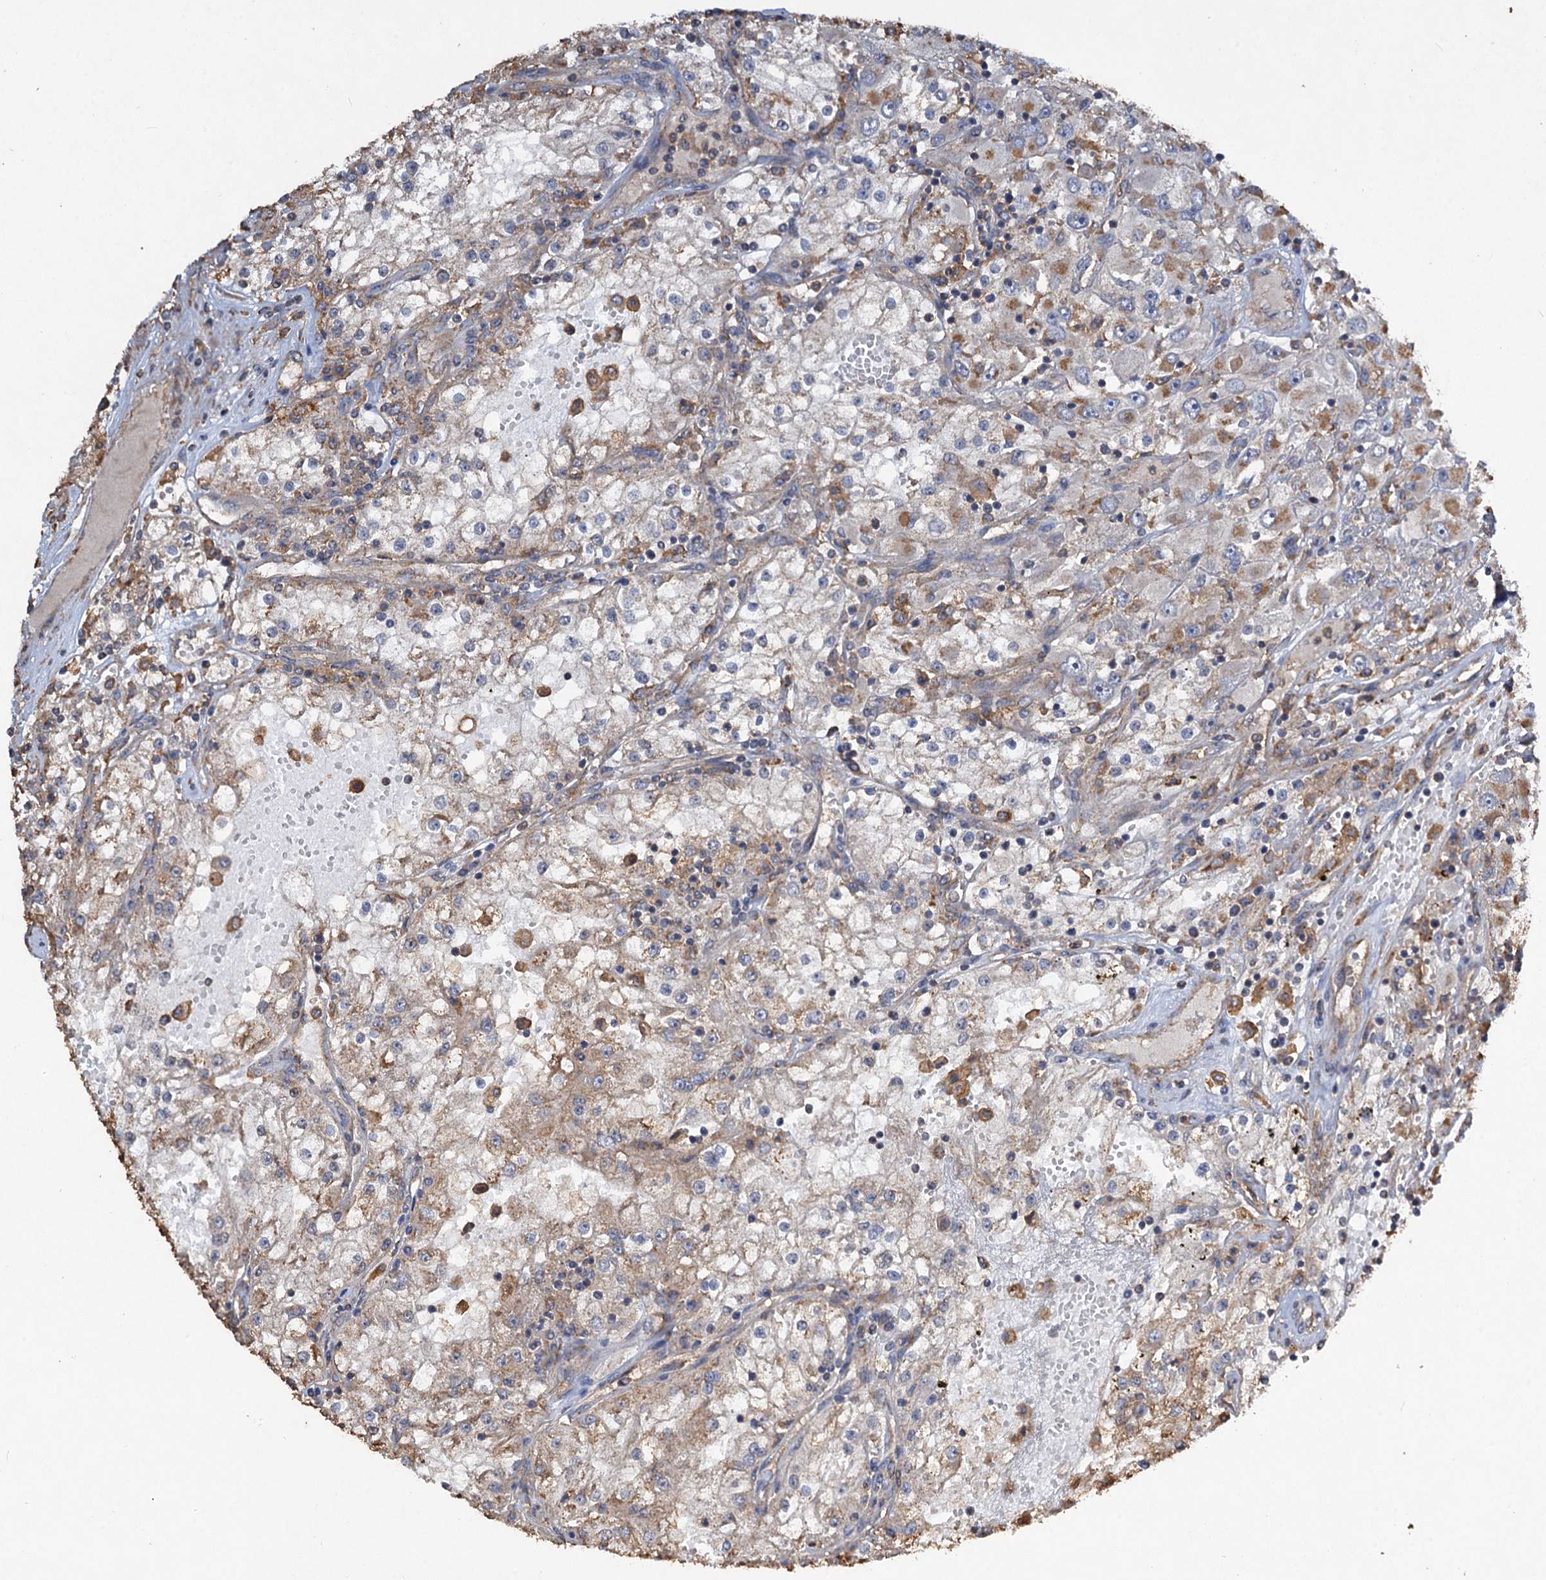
{"staining": {"intensity": "moderate", "quantity": "25%-75%", "location": "cytoplasmic/membranous"}, "tissue": "renal cancer", "cell_type": "Tumor cells", "image_type": "cancer", "snomed": [{"axis": "morphology", "description": "Adenocarcinoma, NOS"}, {"axis": "topography", "description": "Kidney"}], "caption": "DAB (3,3'-diaminobenzidine) immunohistochemical staining of renal cancer (adenocarcinoma) reveals moderate cytoplasmic/membranous protein expression in approximately 25%-75% of tumor cells. (IHC, brightfield microscopy, high magnification).", "gene": "SCUBE3", "patient": {"sex": "female", "age": 52}}